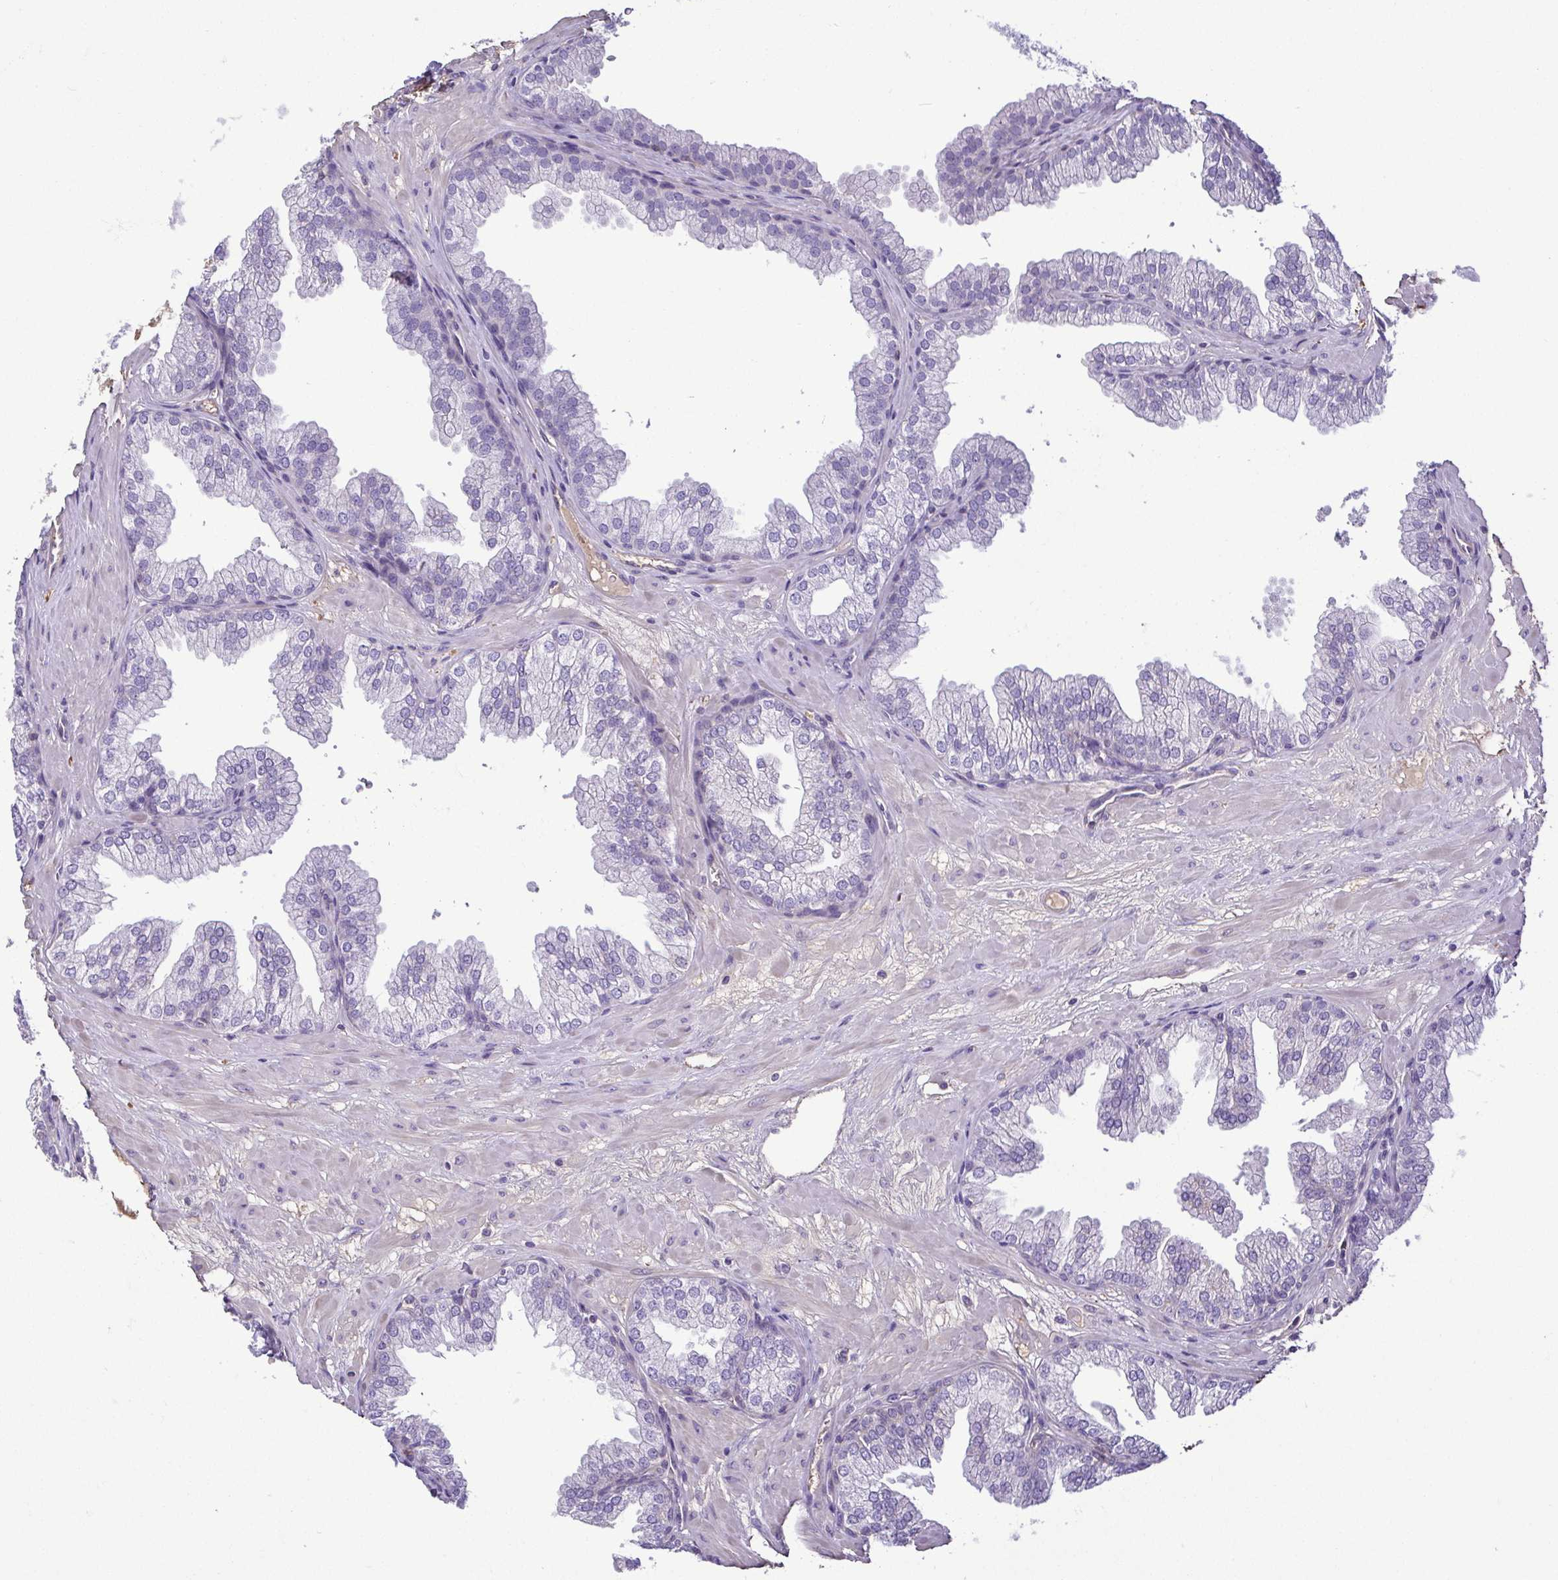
{"staining": {"intensity": "negative", "quantity": "none", "location": "none"}, "tissue": "prostate", "cell_type": "Glandular cells", "image_type": "normal", "snomed": [{"axis": "morphology", "description": "Normal tissue, NOS"}, {"axis": "topography", "description": "Prostate"}], "caption": "The micrograph displays no significant staining in glandular cells of prostate.", "gene": "MYL10", "patient": {"sex": "male", "age": 37}}